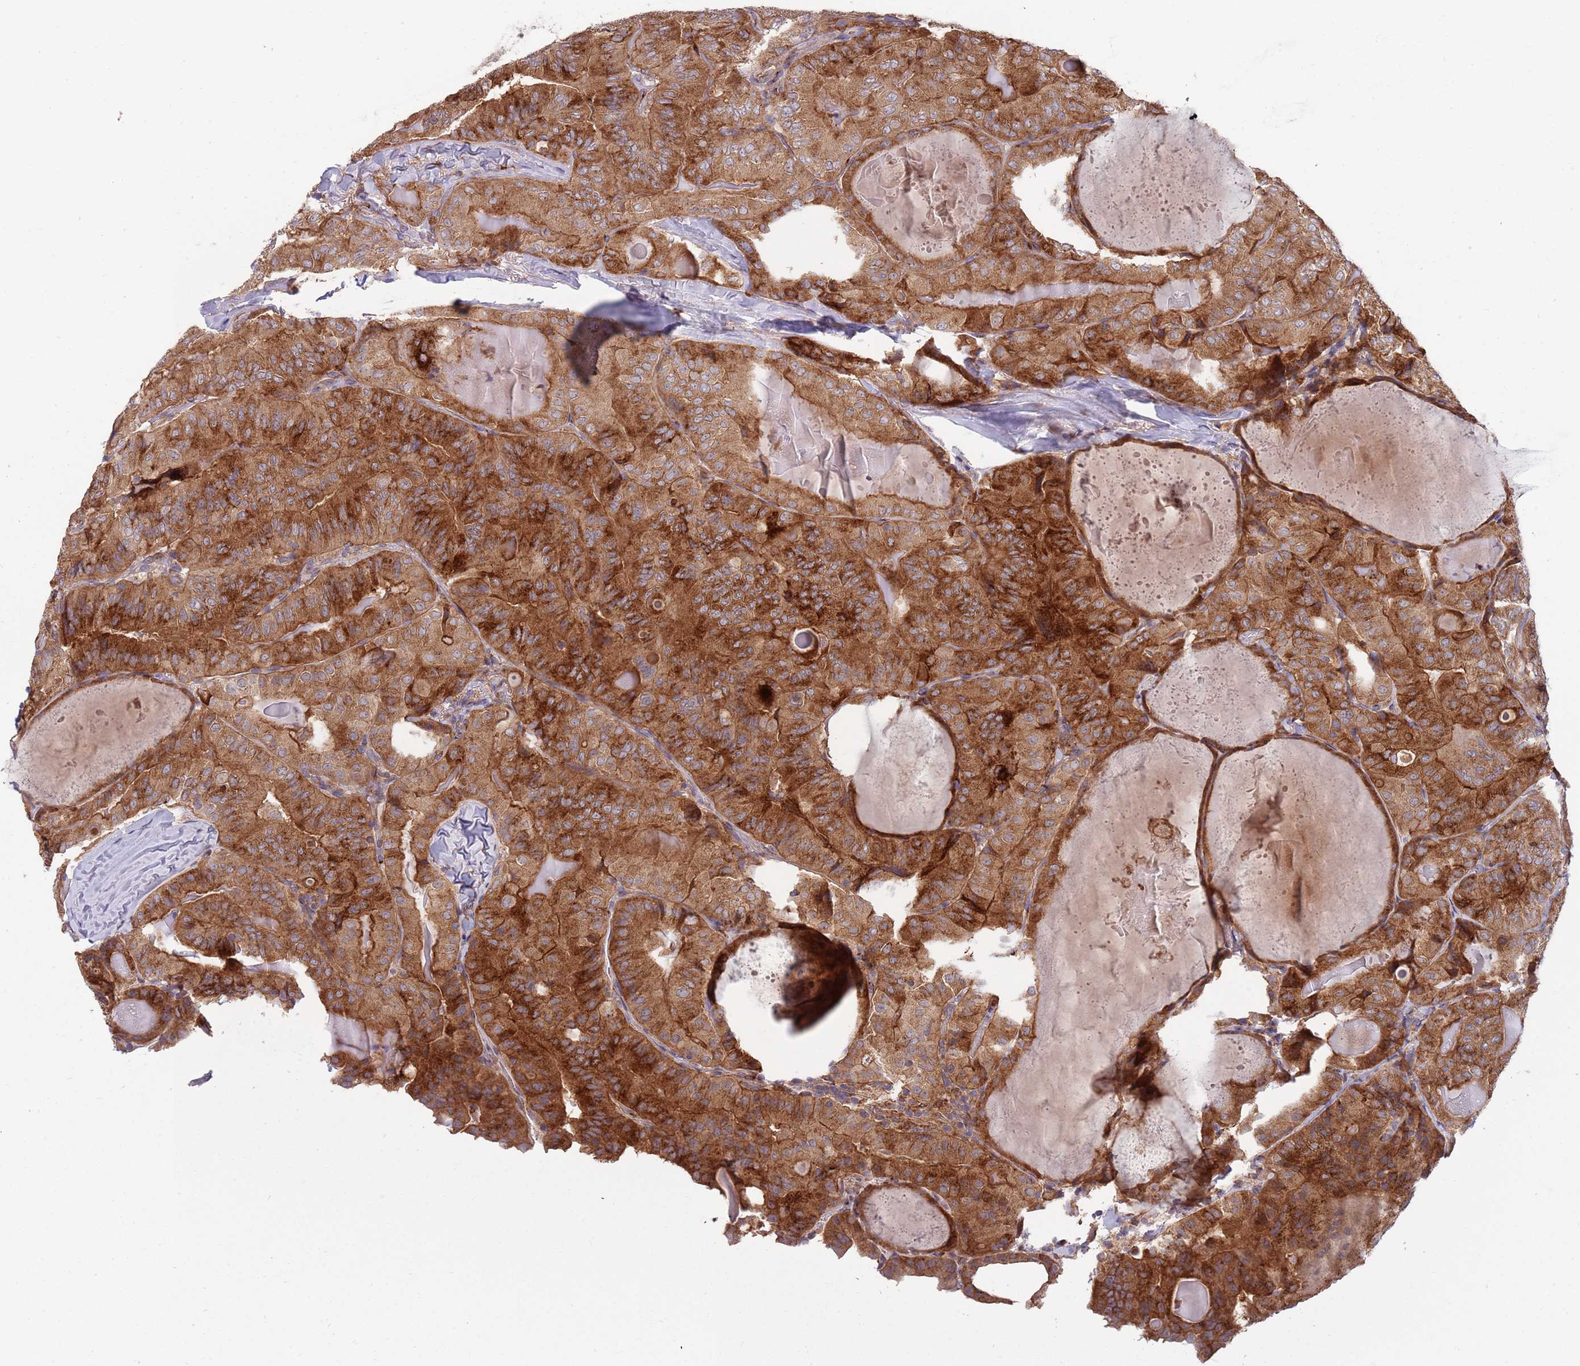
{"staining": {"intensity": "strong", "quantity": ">75%", "location": "cytoplasmic/membranous"}, "tissue": "thyroid cancer", "cell_type": "Tumor cells", "image_type": "cancer", "snomed": [{"axis": "morphology", "description": "Papillary adenocarcinoma, NOS"}, {"axis": "topography", "description": "Thyroid gland"}], "caption": "Thyroid cancer stained for a protein (brown) shows strong cytoplasmic/membranous positive positivity in about >75% of tumor cells.", "gene": "BTBD7", "patient": {"sex": "female", "age": 68}}